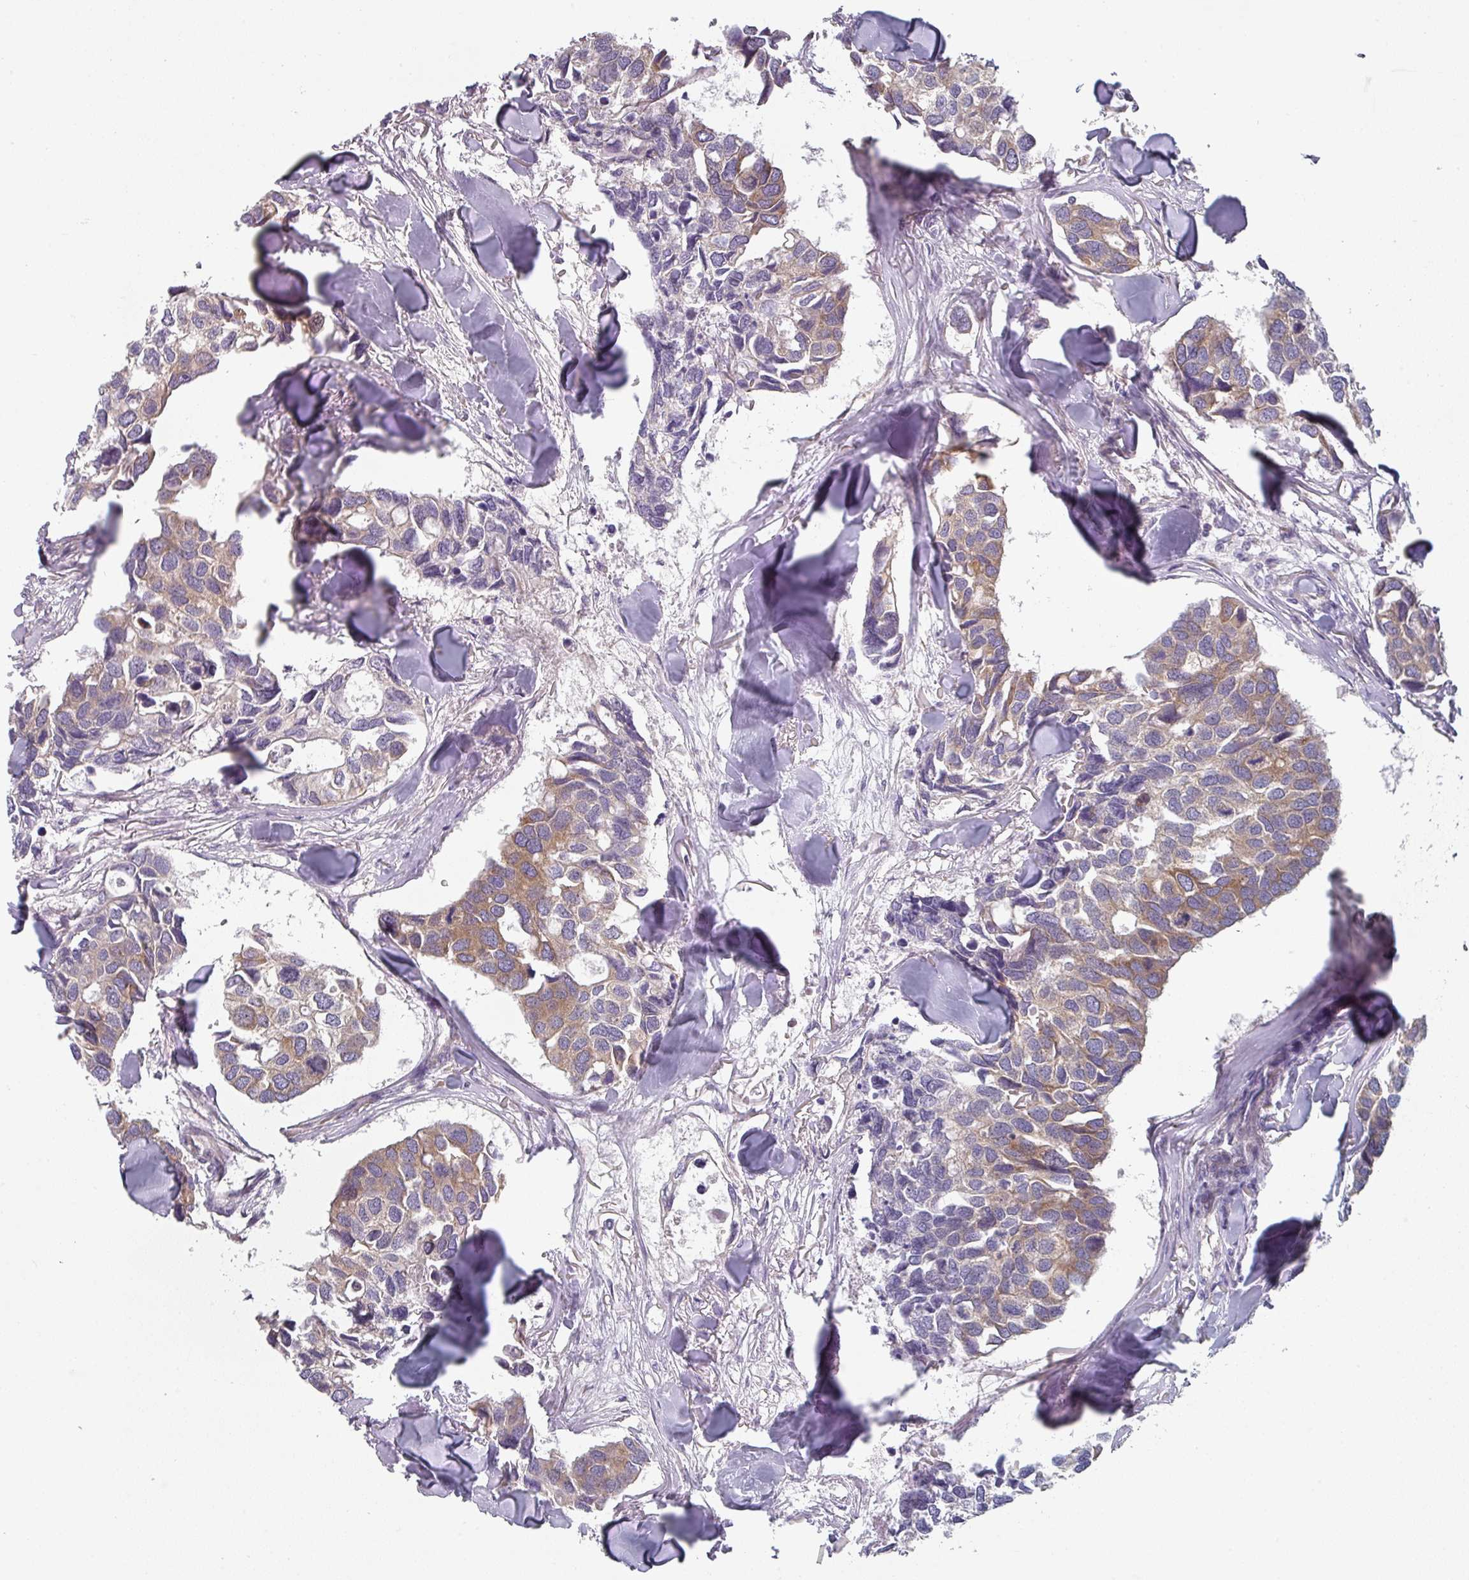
{"staining": {"intensity": "moderate", "quantity": ">75%", "location": "cytoplasmic/membranous"}, "tissue": "breast cancer", "cell_type": "Tumor cells", "image_type": "cancer", "snomed": [{"axis": "morphology", "description": "Duct carcinoma"}, {"axis": "topography", "description": "Breast"}], "caption": "Moderate cytoplasmic/membranous staining is present in about >75% of tumor cells in breast invasive ductal carcinoma.", "gene": "TAPT1", "patient": {"sex": "female", "age": 83}}